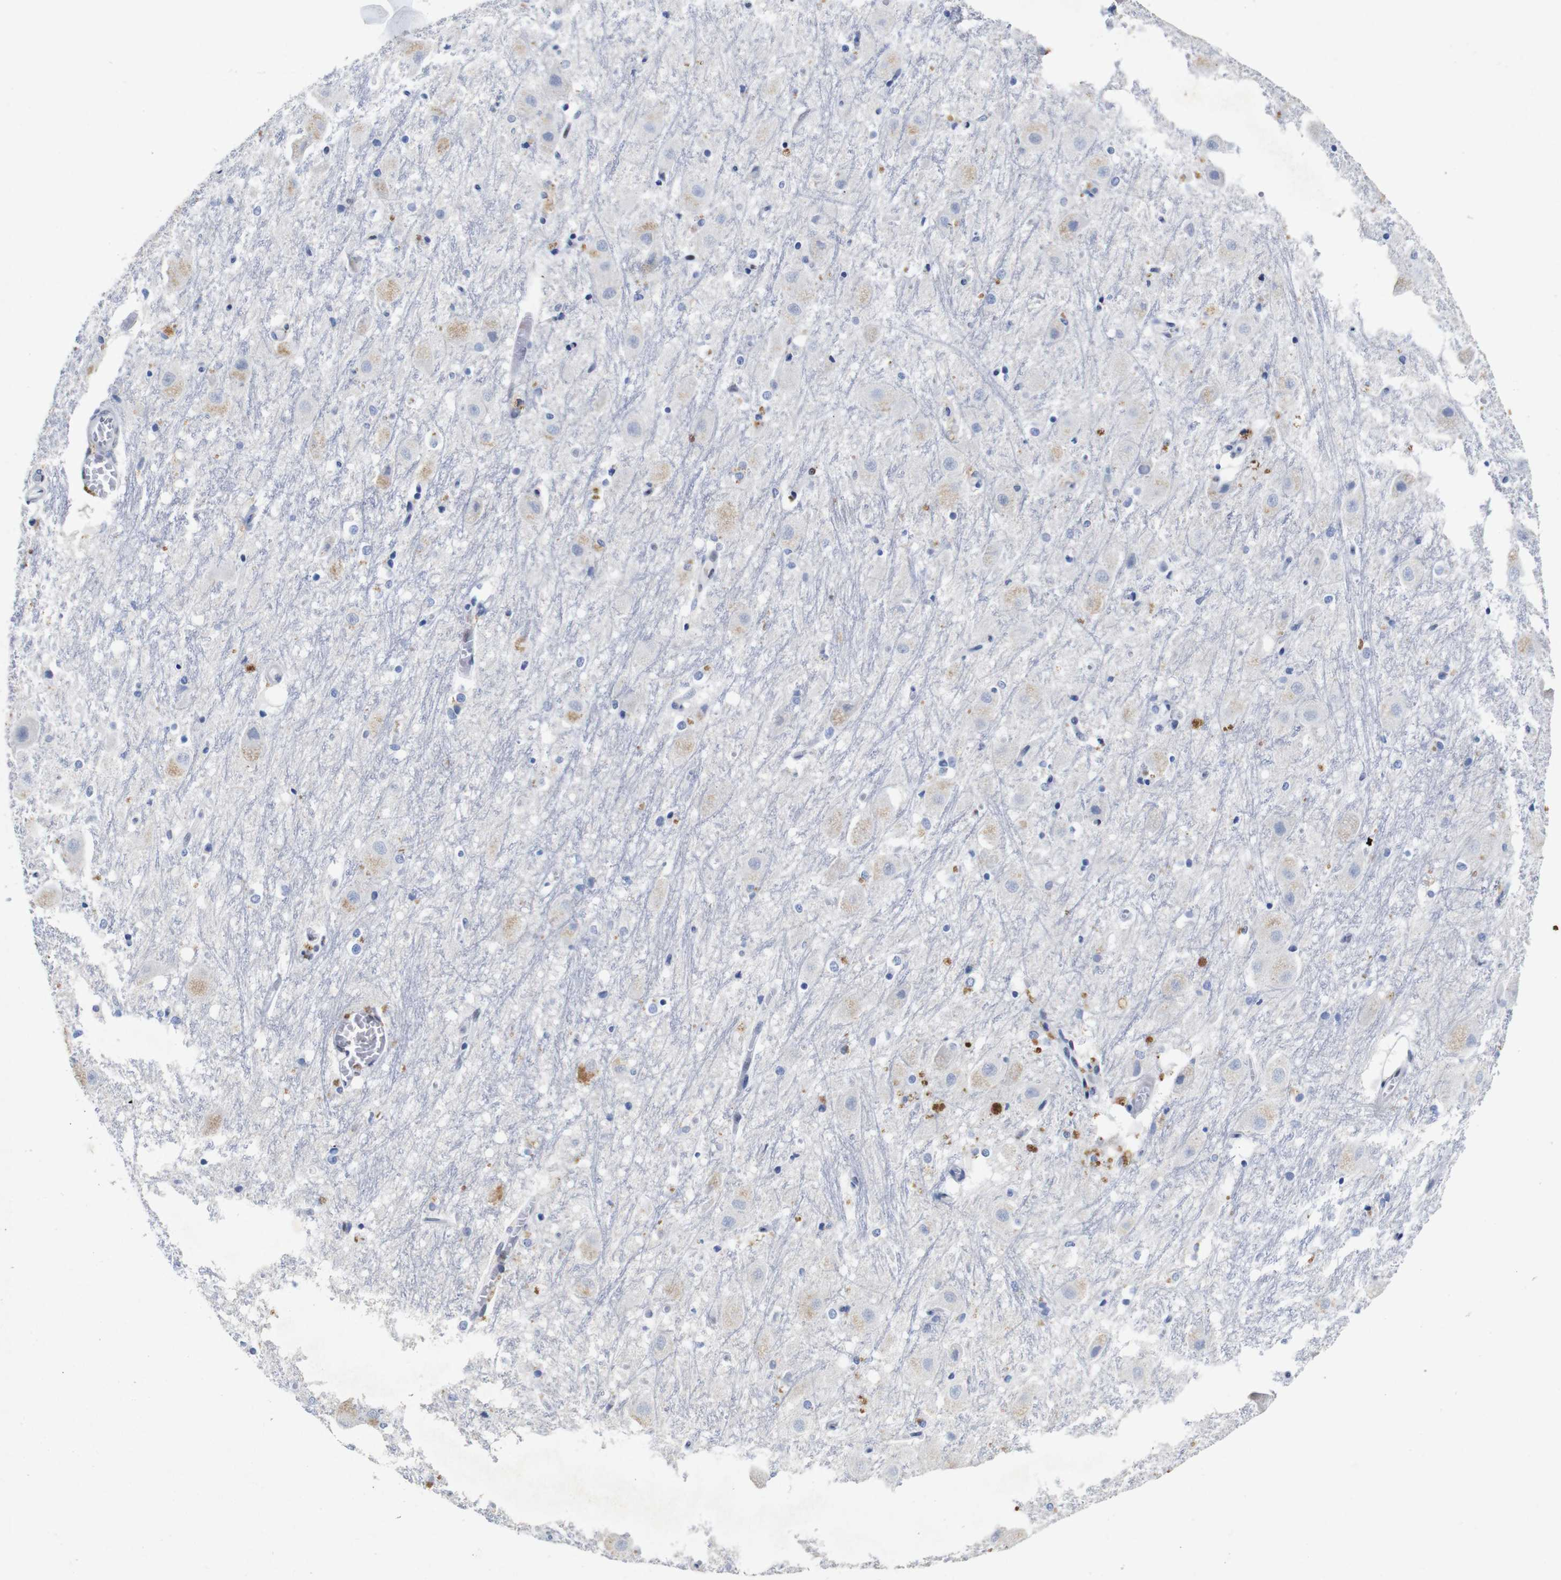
{"staining": {"intensity": "negative", "quantity": "none", "location": "none"}, "tissue": "hippocampus", "cell_type": "Glial cells", "image_type": "normal", "snomed": [{"axis": "morphology", "description": "Normal tissue, NOS"}, {"axis": "topography", "description": "Hippocampus"}], "caption": "This is an immunohistochemistry photomicrograph of normal hippocampus. There is no staining in glial cells.", "gene": "FOSL2", "patient": {"sex": "female", "age": 19}}